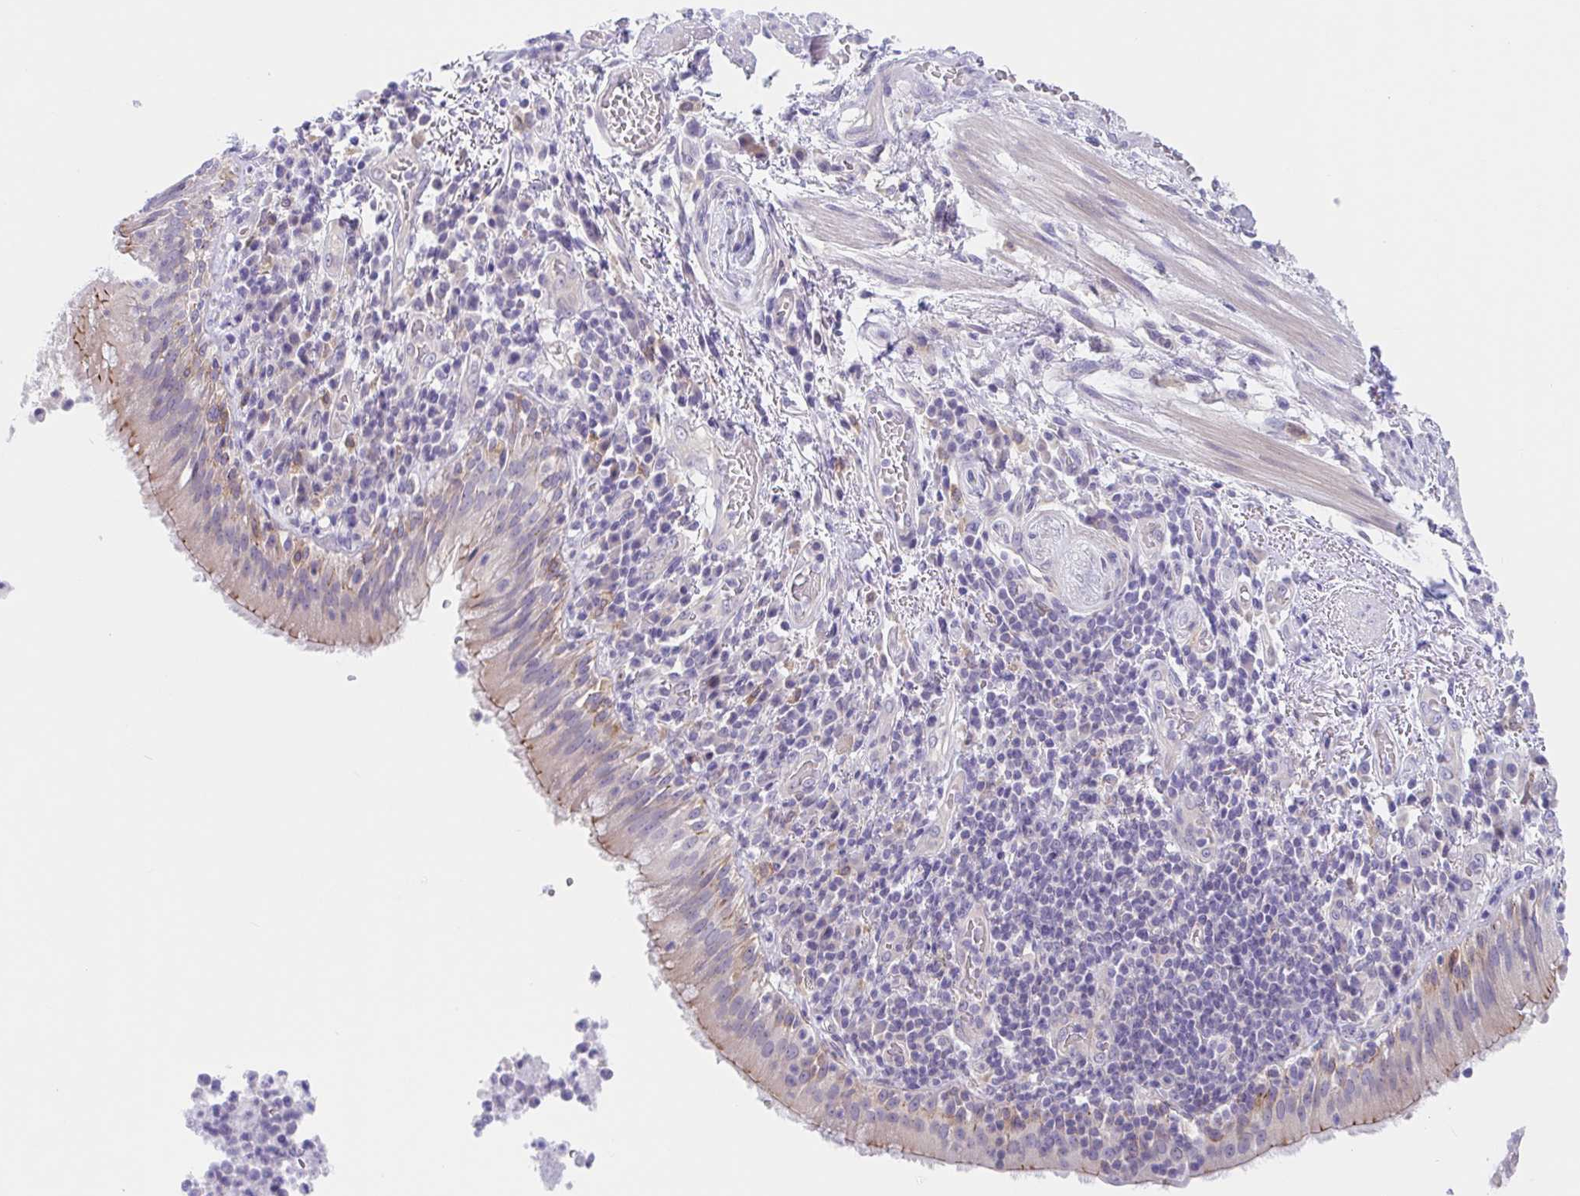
{"staining": {"intensity": "weak", "quantity": "25%-75%", "location": "cytoplasmic/membranous"}, "tissue": "bronchus", "cell_type": "Respiratory epithelial cells", "image_type": "normal", "snomed": [{"axis": "morphology", "description": "Normal tissue, NOS"}, {"axis": "topography", "description": "Cartilage tissue"}, {"axis": "topography", "description": "Bronchus"}], "caption": "Protein staining demonstrates weak cytoplasmic/membranous staining in about 25%-75% of respiratory epithelial cells in unremarkable bronchus. (Brightfield microscopy of DAB IHC at high magnification).", "gene": "TMEM86A", "patient": {"sex": "male", "age": 56}}